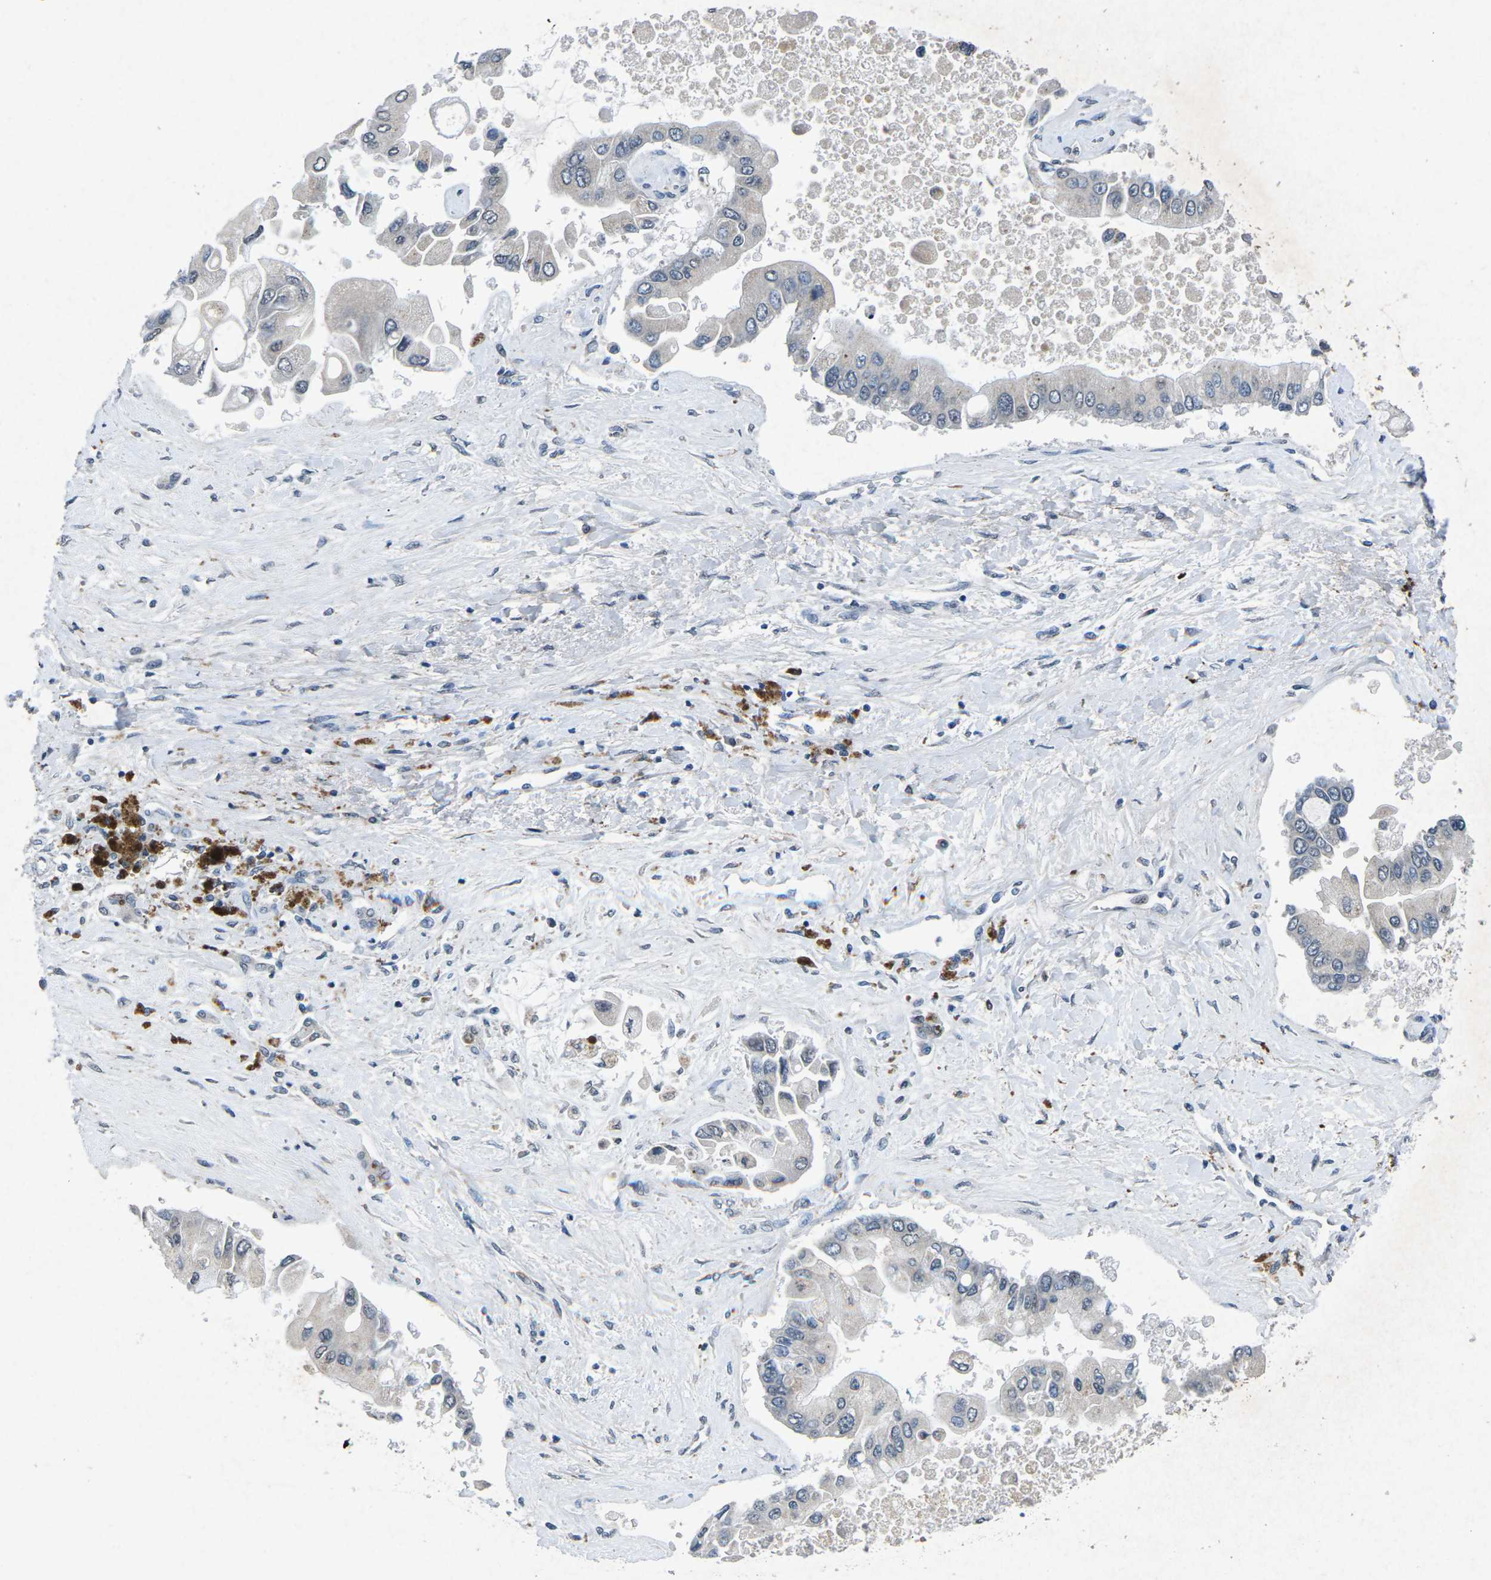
{"staining": {"intensity": "negative", "quantity": "none", "location": "none"}, "tissue": "liver cancer", "cell_type": "Tumor cells", "image_type": "cancer", "snomed": [{"axis": "morphology", "description": "Cholangiocarcinoma"}, {"axis": "topography", "description": "Liver"}], "caption": "Protein analysis of liver cancer (cholangiocarcinoma) displays no significant expression in tumor cells.", "gene": "PLG", "patient": {"sex": "male", "age": 50}}